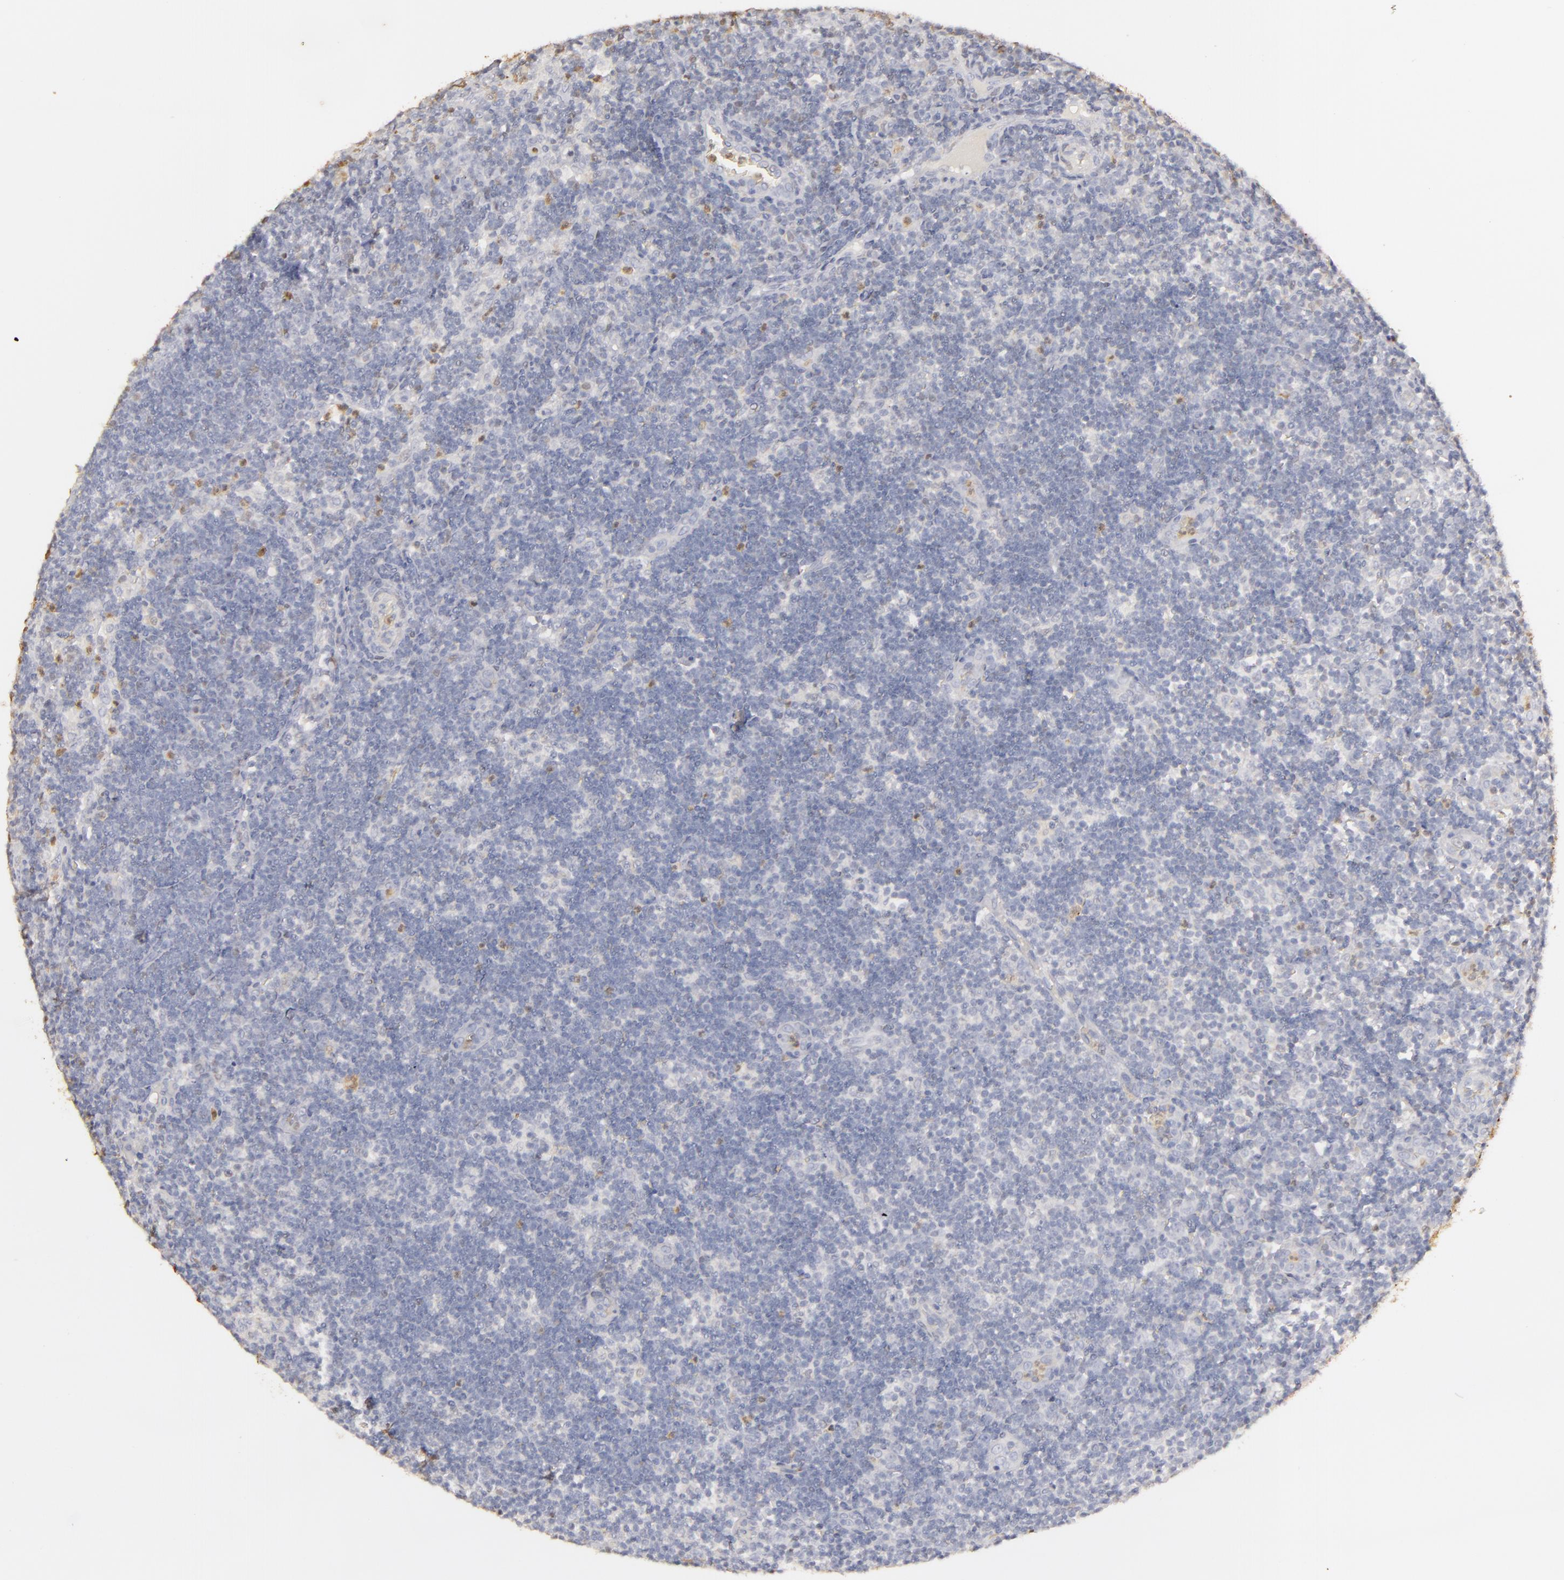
{"staining": {"intensity": "negative", "quantity": "none", "location": "none"}, "tissue": "lymph node", "cell_type": "Germinal center cells", "image_type": "normal", "snomed": [{"axis": "morphology", "description": "Normal tissue, NOS"}, {"axis": "morphology", "description": "Inflammation, NOS"}, {"axis": "topography", "description": "Lymph node"}, {"axis": "topography", "description": "Salivary gland"}], "caption": "DAB (3,3'-diaminobenzidine) immunohistochemical staining of unremarkable lymph node displays no significant expression in germinal center cells. (Brightfield microscopy of DAB IHC at high magnification).", "gene": "S100A2", "patient": {"sex": "male", "age": 3}}